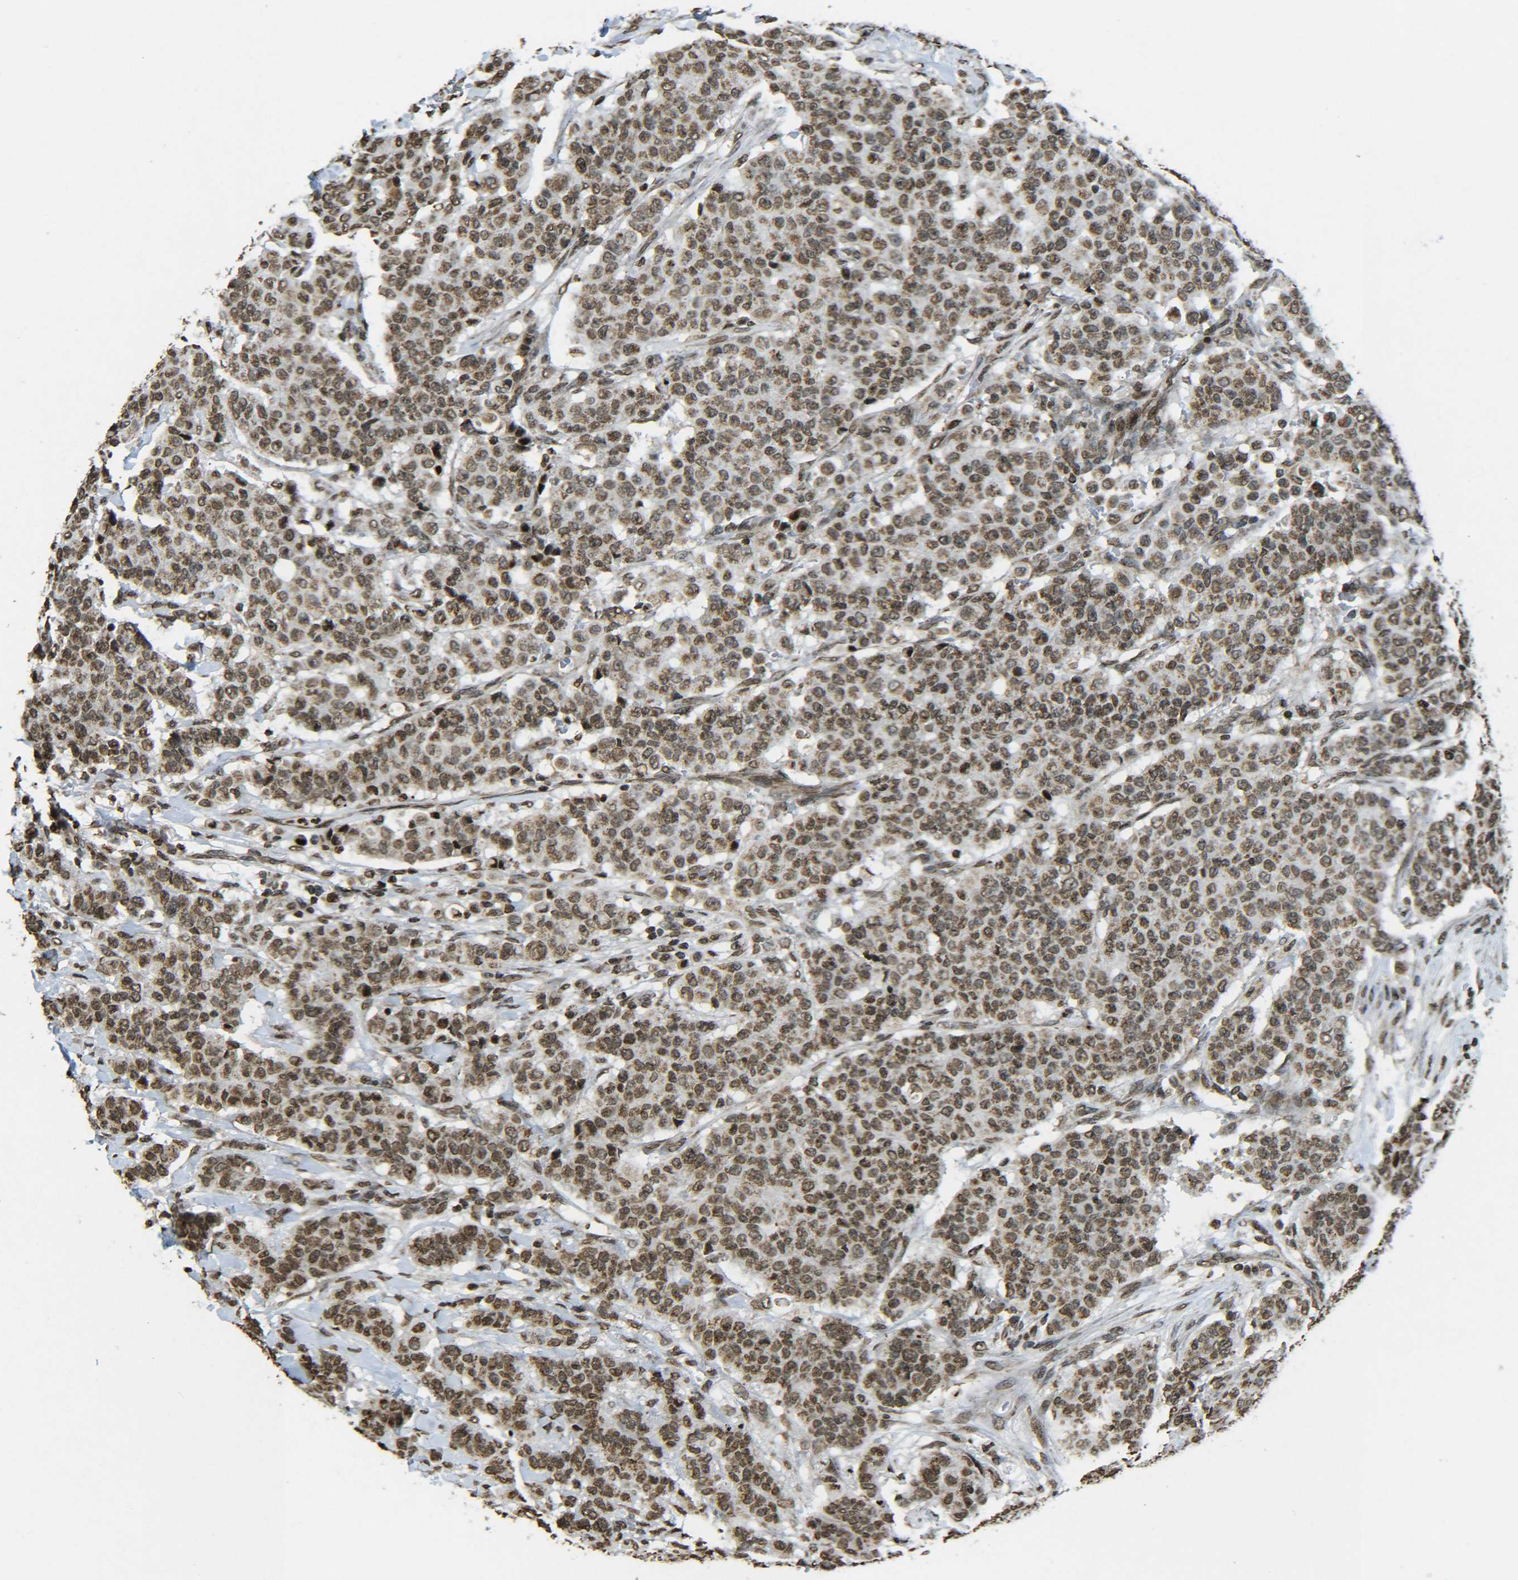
{"staining": {"intensity": "moderate", "quantity": ">75%", "location": "nuclear"}, "tissue": "breast cancer", "cell_type": "Tumor cells", "image_type": "cancer", "snomed": [{"axis": "morphology", "description": "Duct carcinoma"}, {"axis": "topography", "description": "Breast"}], "caption": "IHC of human breast intraductal carcinoma shows medium levels of moderate nuclear positivity in approximately >75% of tumor cells. The staining was performed using DAB, with brown indicating positive protein expression. Nuclei are stained blue with hematoxylin.", "gene": "NEUROG2", "patient": {"sex": "female", "age": 40}}